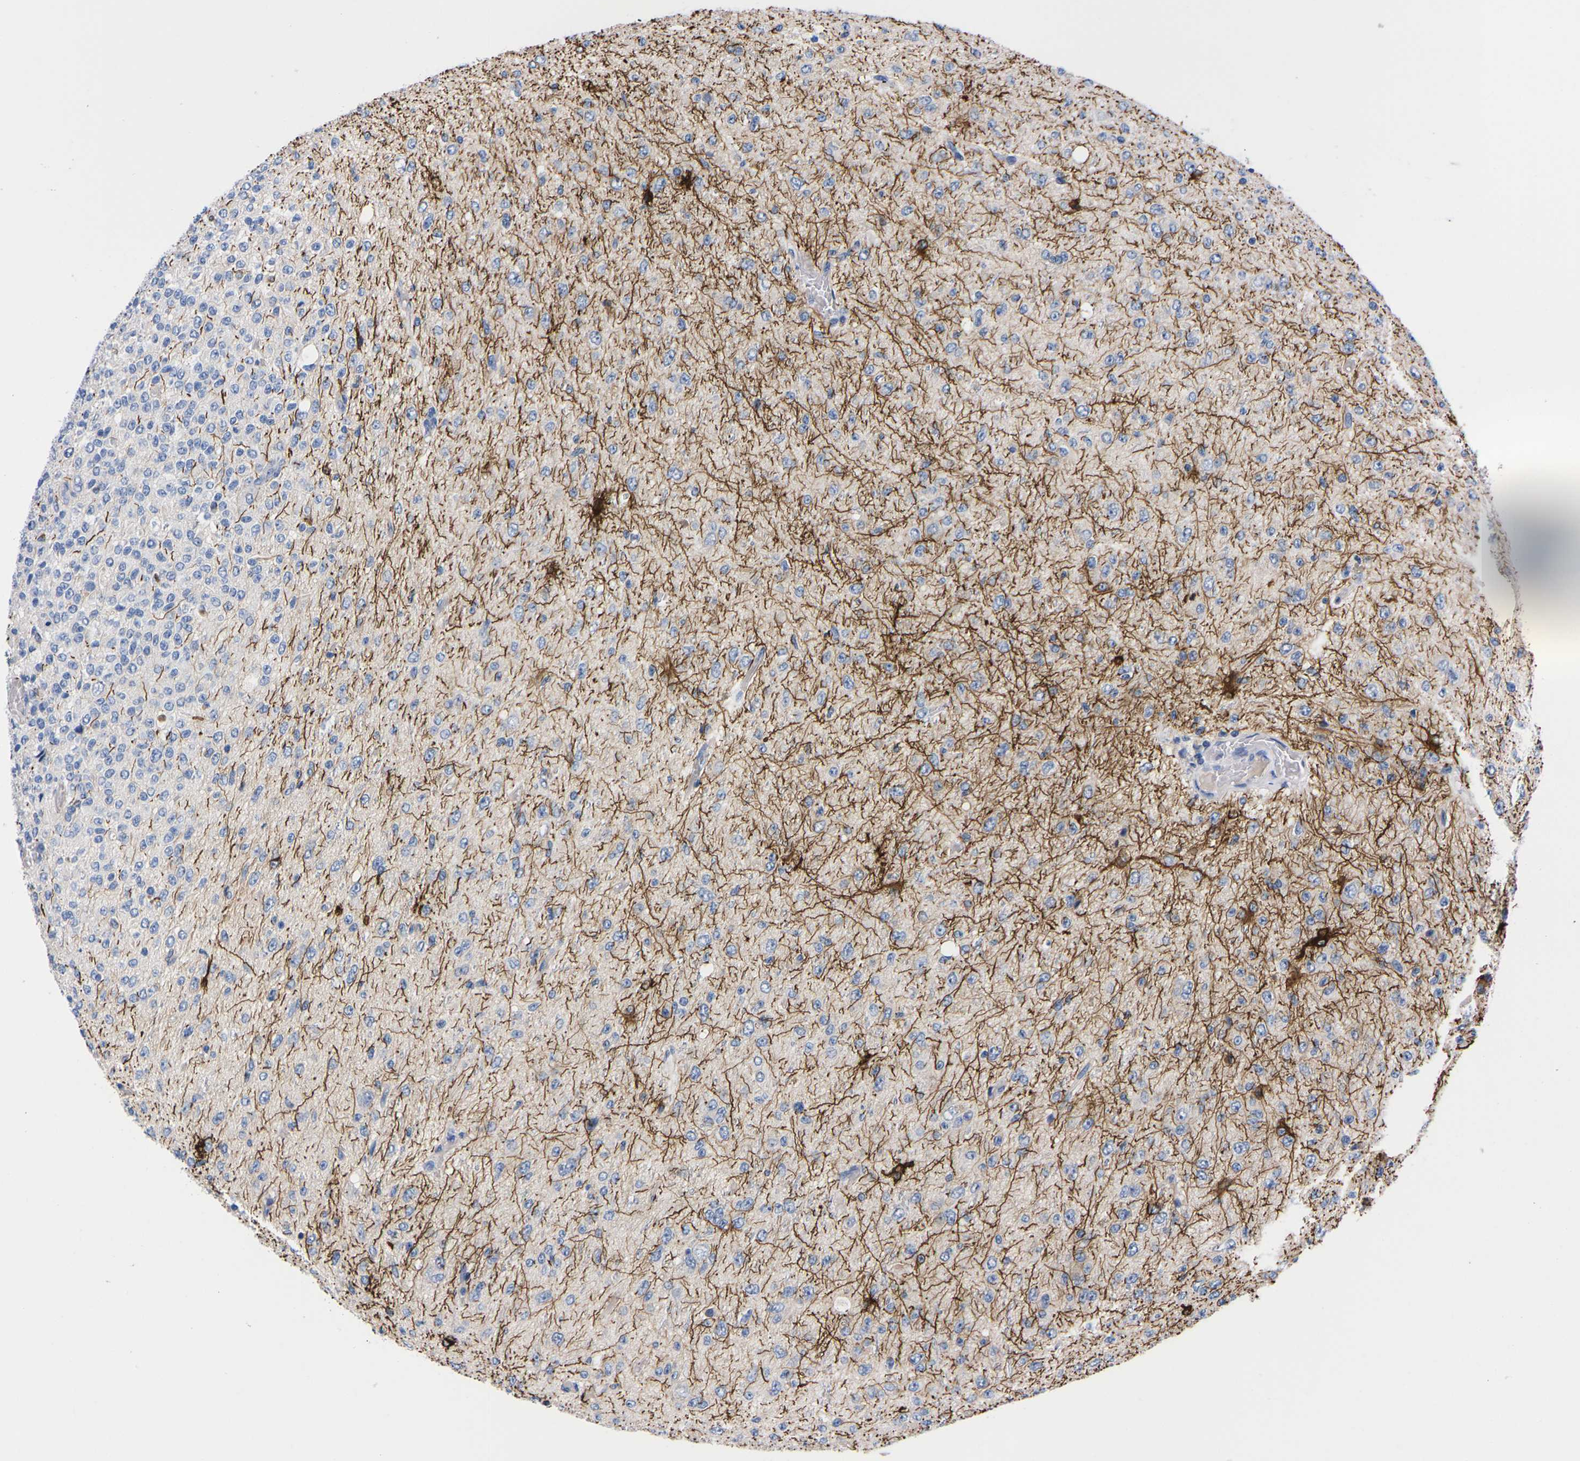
{"staining": {"intensity": "negative", "quantity": "none", "location": "none"}, "tissue": "glioma", "cell_type": "Tumor cells", "image_type": "cancer", "snomed": [{"axis": "morphology", "description": "Glioma, malignant, High grade"}, {"axis": "topography", "description": "pancreas cauda"}], "caption": "Glioma was stained to show a protein in brown. There is no significant expression in tumor cells.", "gene": "FAM210A", "patient": {"sex": "male", "age": 60}}